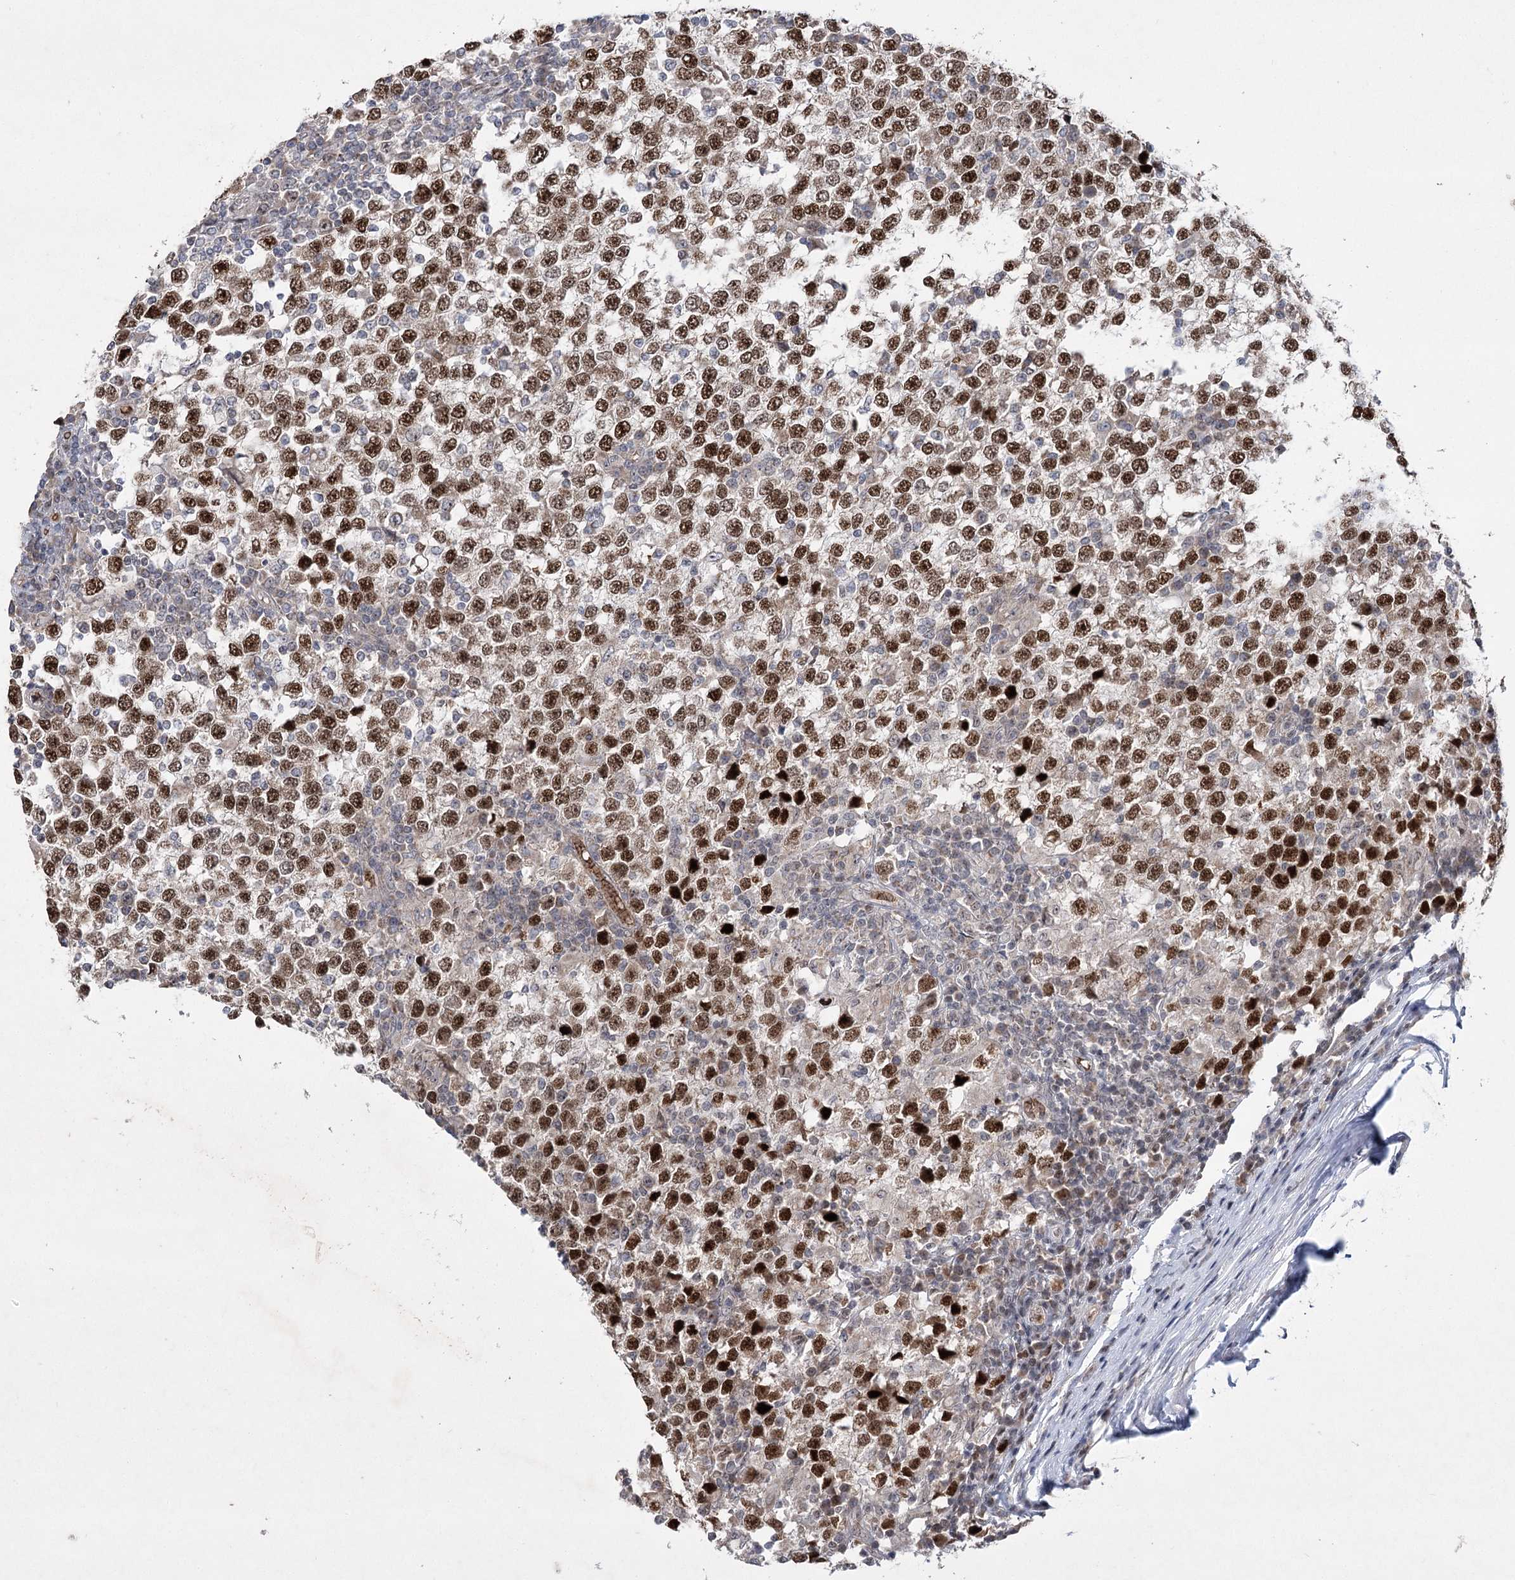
{"staining": {"intensity": "strong", "quantity": ">75%", "location": "nuclear"}, "tissue": "testis cancer", "cell_type": "Tumor cells", "image_type": "cancer", "snomed": [{"axis": "morphology", "description": "Seminoma, NOS"}, {"axis": "topography", "description": "Testis"}], "caption": "Immunohistochemistry photomicrograph of neoplastic tissue: human testis cancer (seminoma) stained using IHC reveals high levels of strong protein expression localized specifically in the nuclear of tumor cells, appearing as a nuclear brown color.", "gene": "NSMCE4A", "patient": {"sex": "male", "age": 65}}